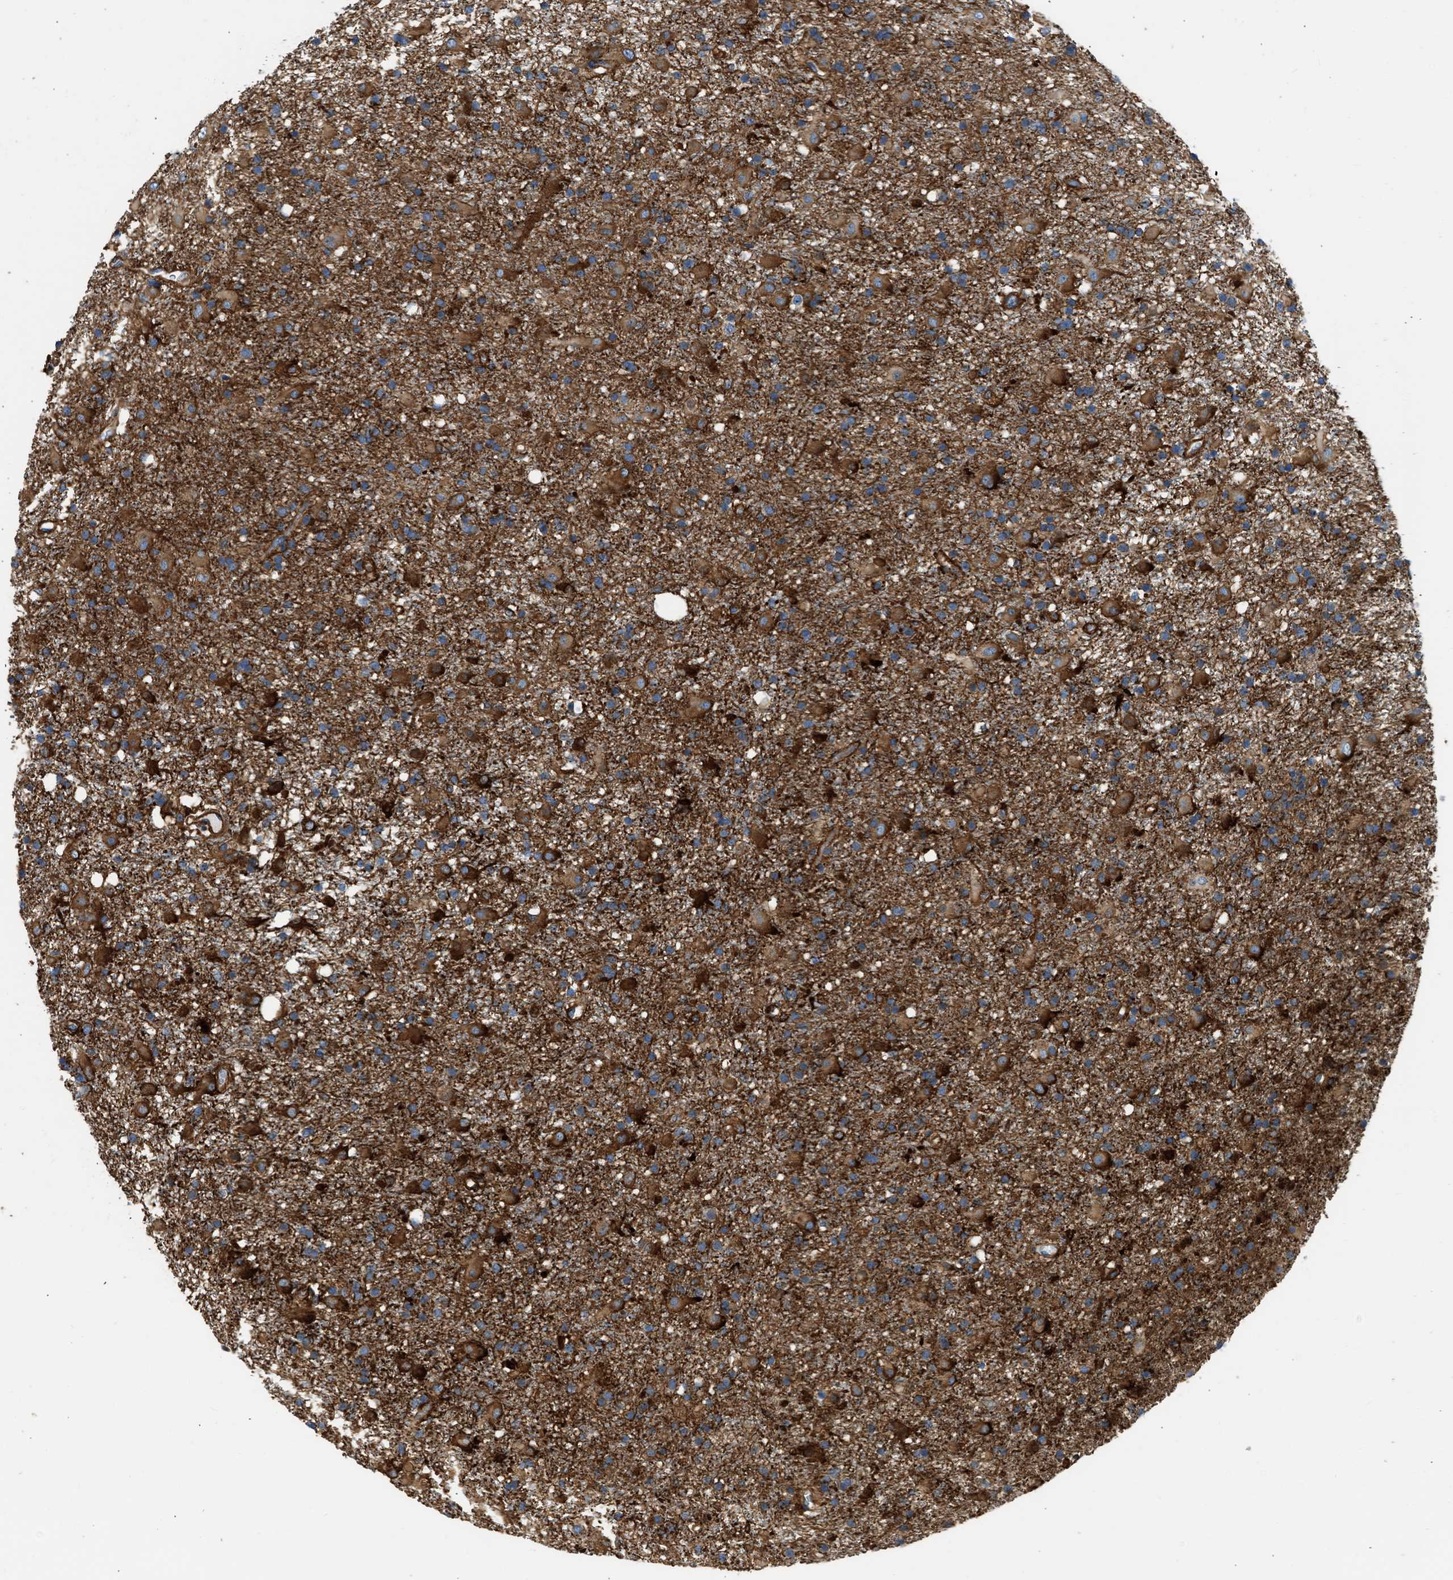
{"staining": {"intensity": "strong", "quantity": ">75%", "location": "cytoplasmic/membranous"}, "tissue": "glioma", "cell_type": "Tumor cells", "image_type": "cancer", "snomed": [{"axis": "morphology", "description": "Glioma, malignant, Low grade"}, {"axis": "topography", "description": "Brain"}], "caption": "This micrograph demonstrates glioma stained with immunohistochemistry to label a protein in brown. The cytoplasmic/membranous of tumor cells show strong positivity for the protein. Nuclei are counter-stained blue.", "gene": "SEPTIN2", "patient": {"sex": "male", "age": 65}}